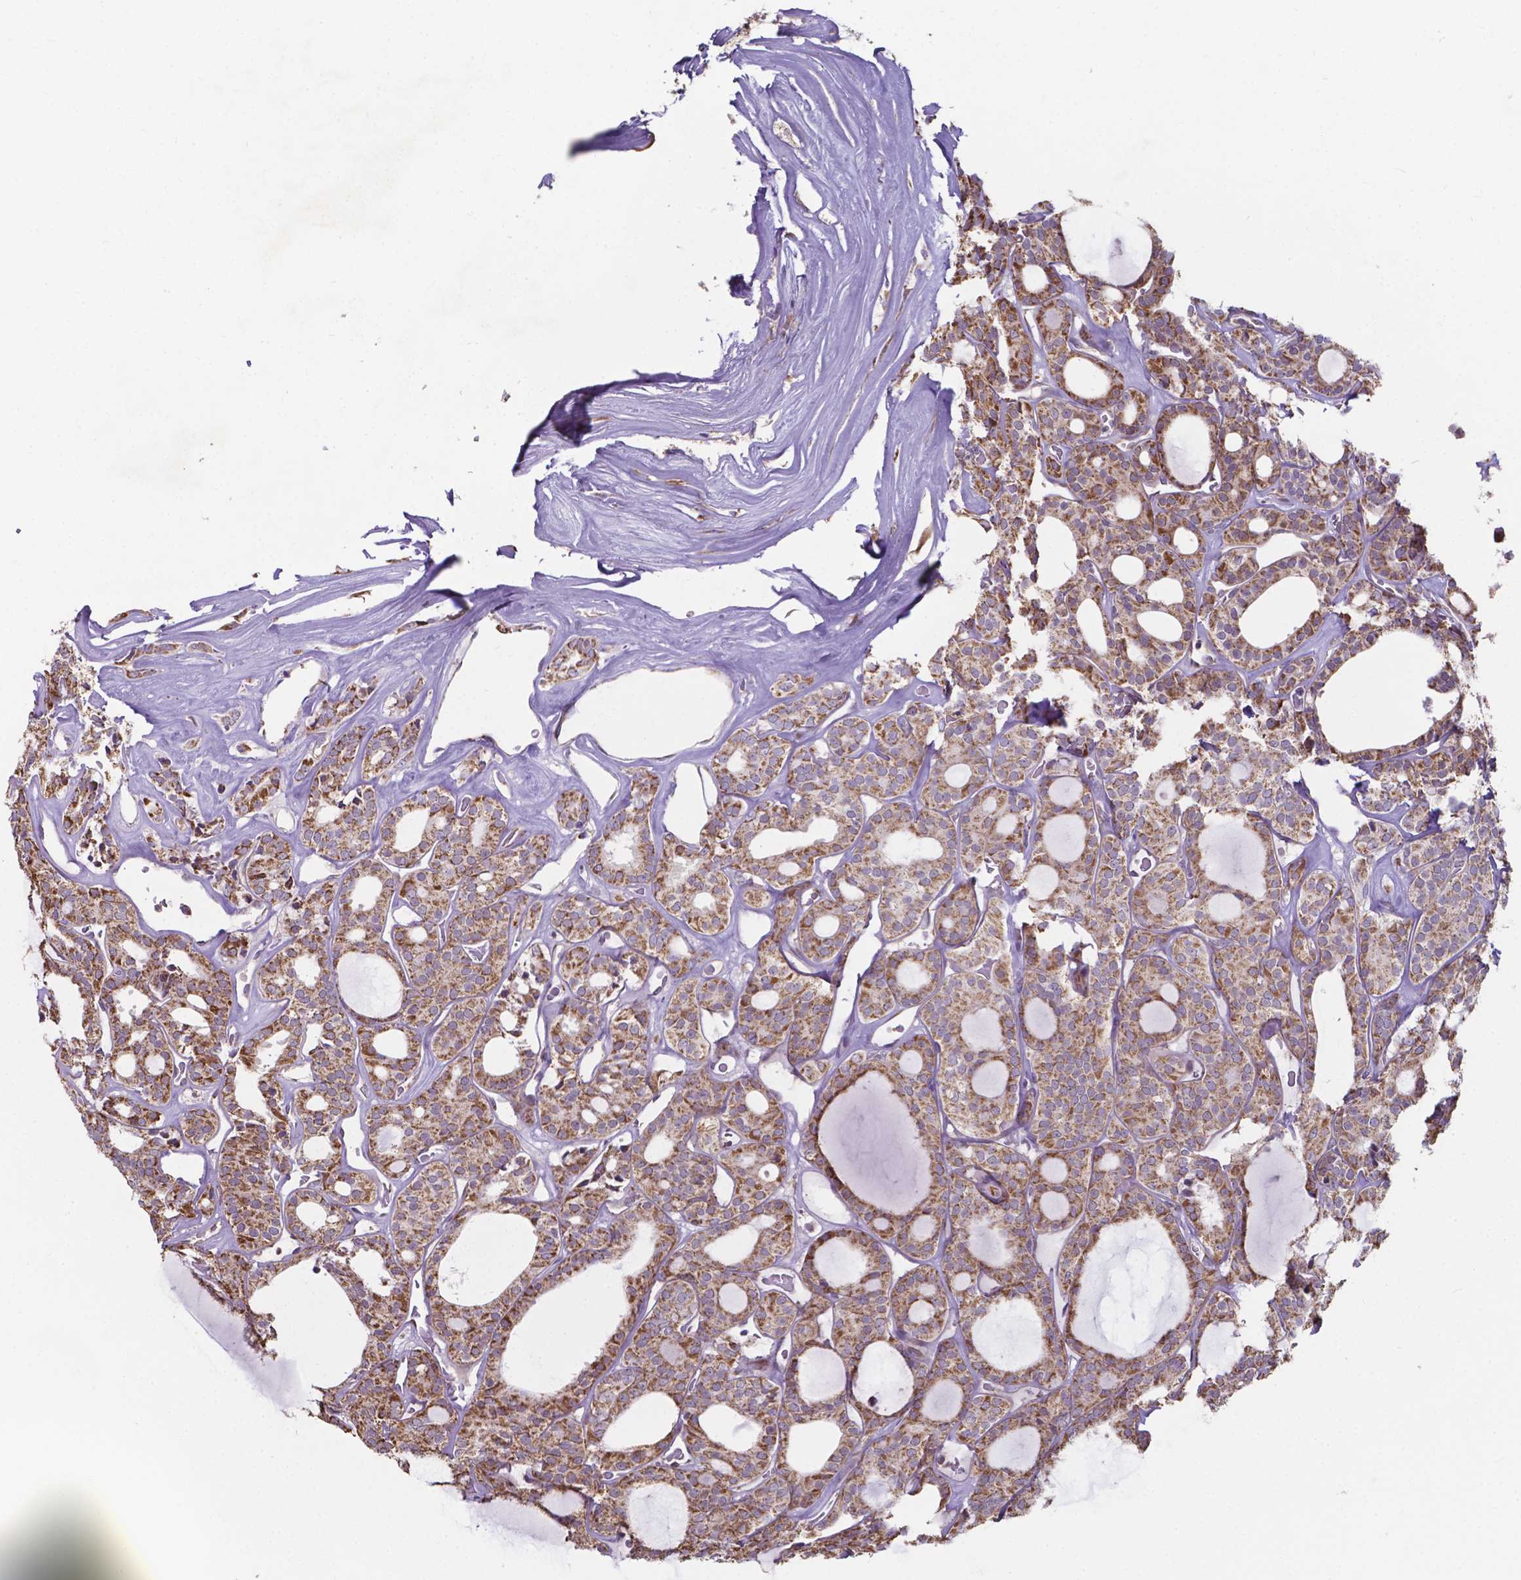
{"staining": {"intensity": "moderate", "quantity": ">75%", "location": "cytoplasmic/membranous"}, "tissue": "thyroid cancer", "cell_type": "Tumor cells", "image_type": "cancer", "snomed": [{"axis": "morphology", "description": "Follicular adenoma carcinoma, NOS"}, {"axis": "topography", "description": "Thyroid gland"}], "caption": "Immunohistochemistry of human thyroid cancer (follicular adenoma carcinoma) exhibits medium levels of moderate cytoplasmic/membranous staining in about >75% of tumor cells.", "gene": "FAM114A1", "patient": {"sex": "male", "age": 74}}